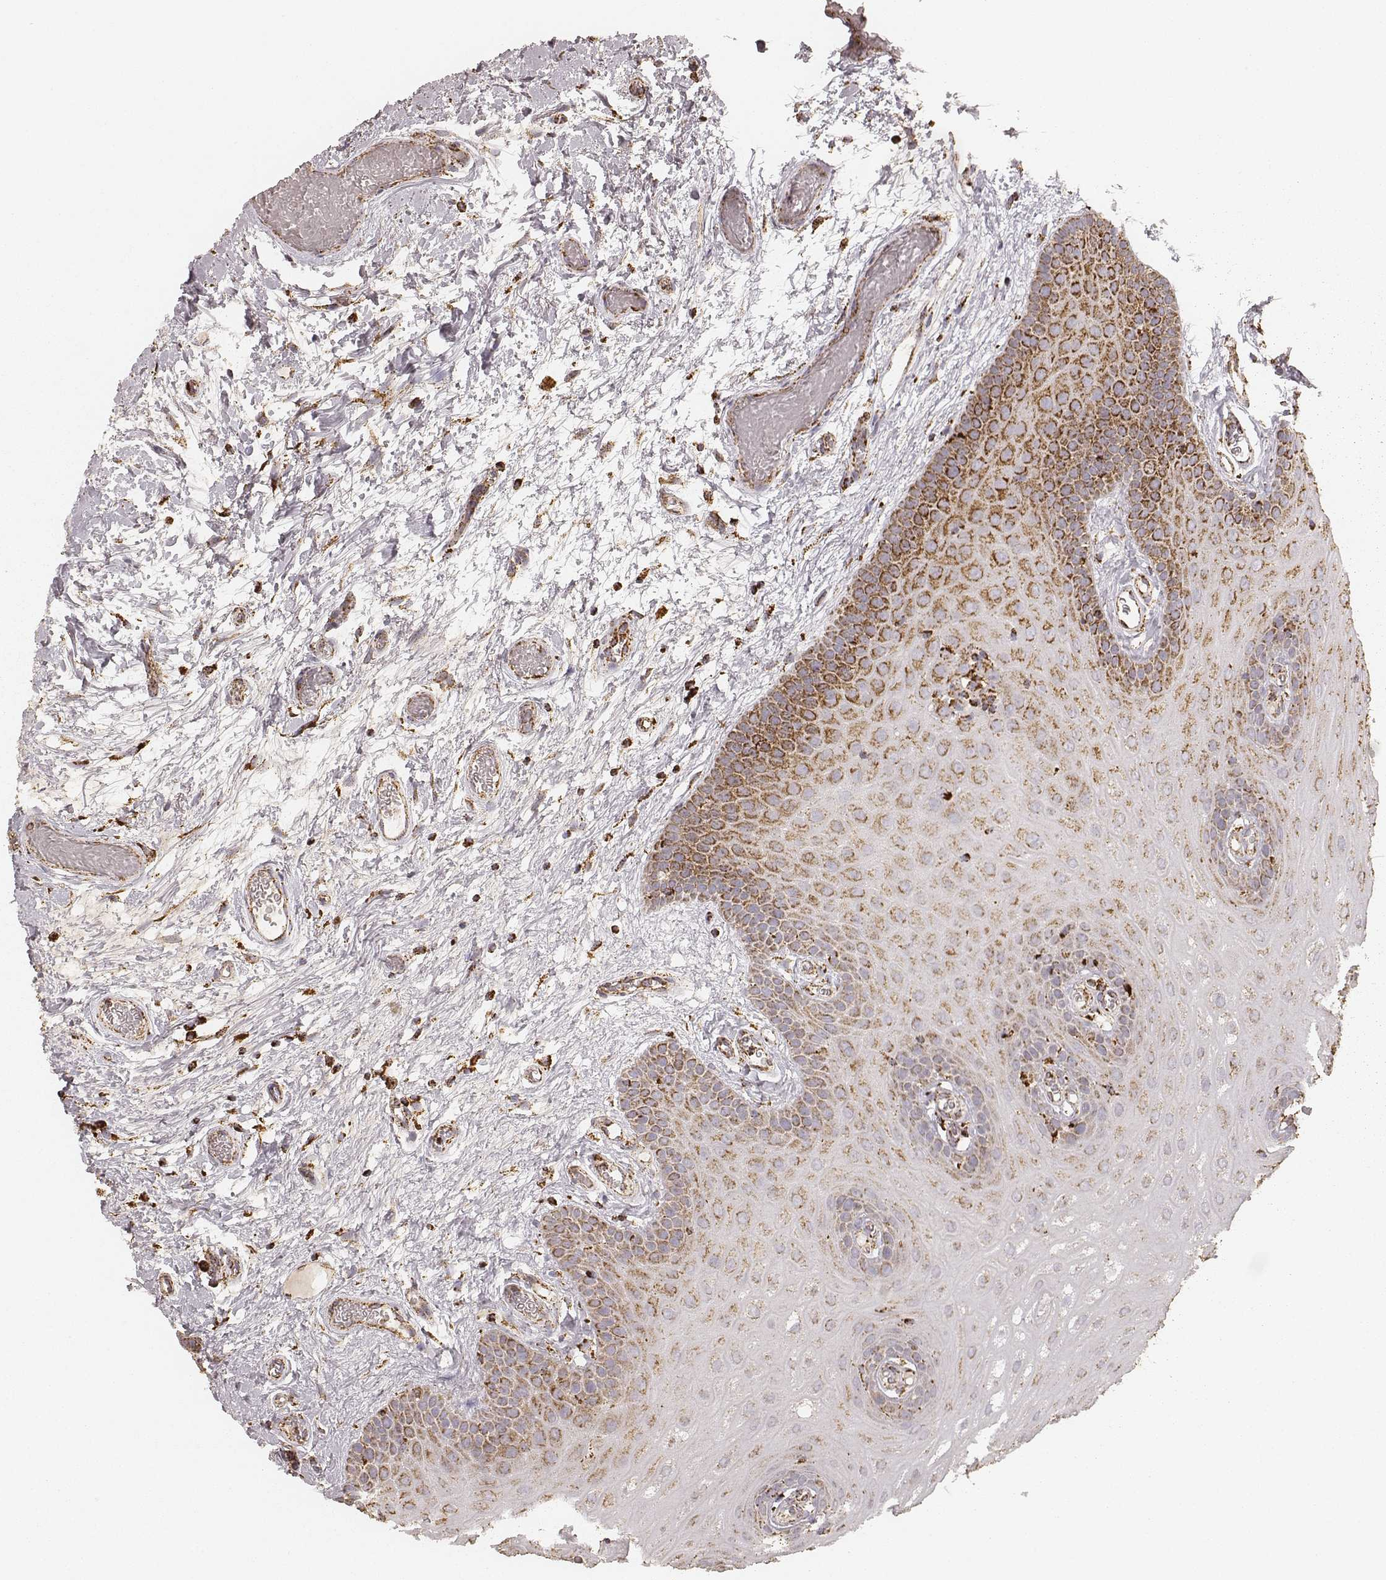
{"staining": {"intensity": "moderate", "quantity": "25%-75%", "location": "cytoplasmic/membranous"}, "tissue": "oral mucosa", "cell_type": "Squamous epithelial cells", "image_type": "normal", "snomed": [{"axis": "morphology", "description": "Normal tissue, NOS"}, {"axis": "morphology", "description": "Squamous cell carcinoma, NOS"}, {"axis": "topography", "description": "Oral tissue"}, {"axis": "topography", "description": "Head-Neck"}], "caption": "Immunohistochemistry photomicrograph of benign oral mucosa: human oral mucosa stained using immunohistochemistry (IHC) exhibits medium levels of moderate protein expression localized specifically in the cytoplasmic/membranous of squamous epithelial cells, appearing as a cytoplasmic/membranous brown color.", "gene": "CS", "patient": {"sex": "male", "age": 78}}